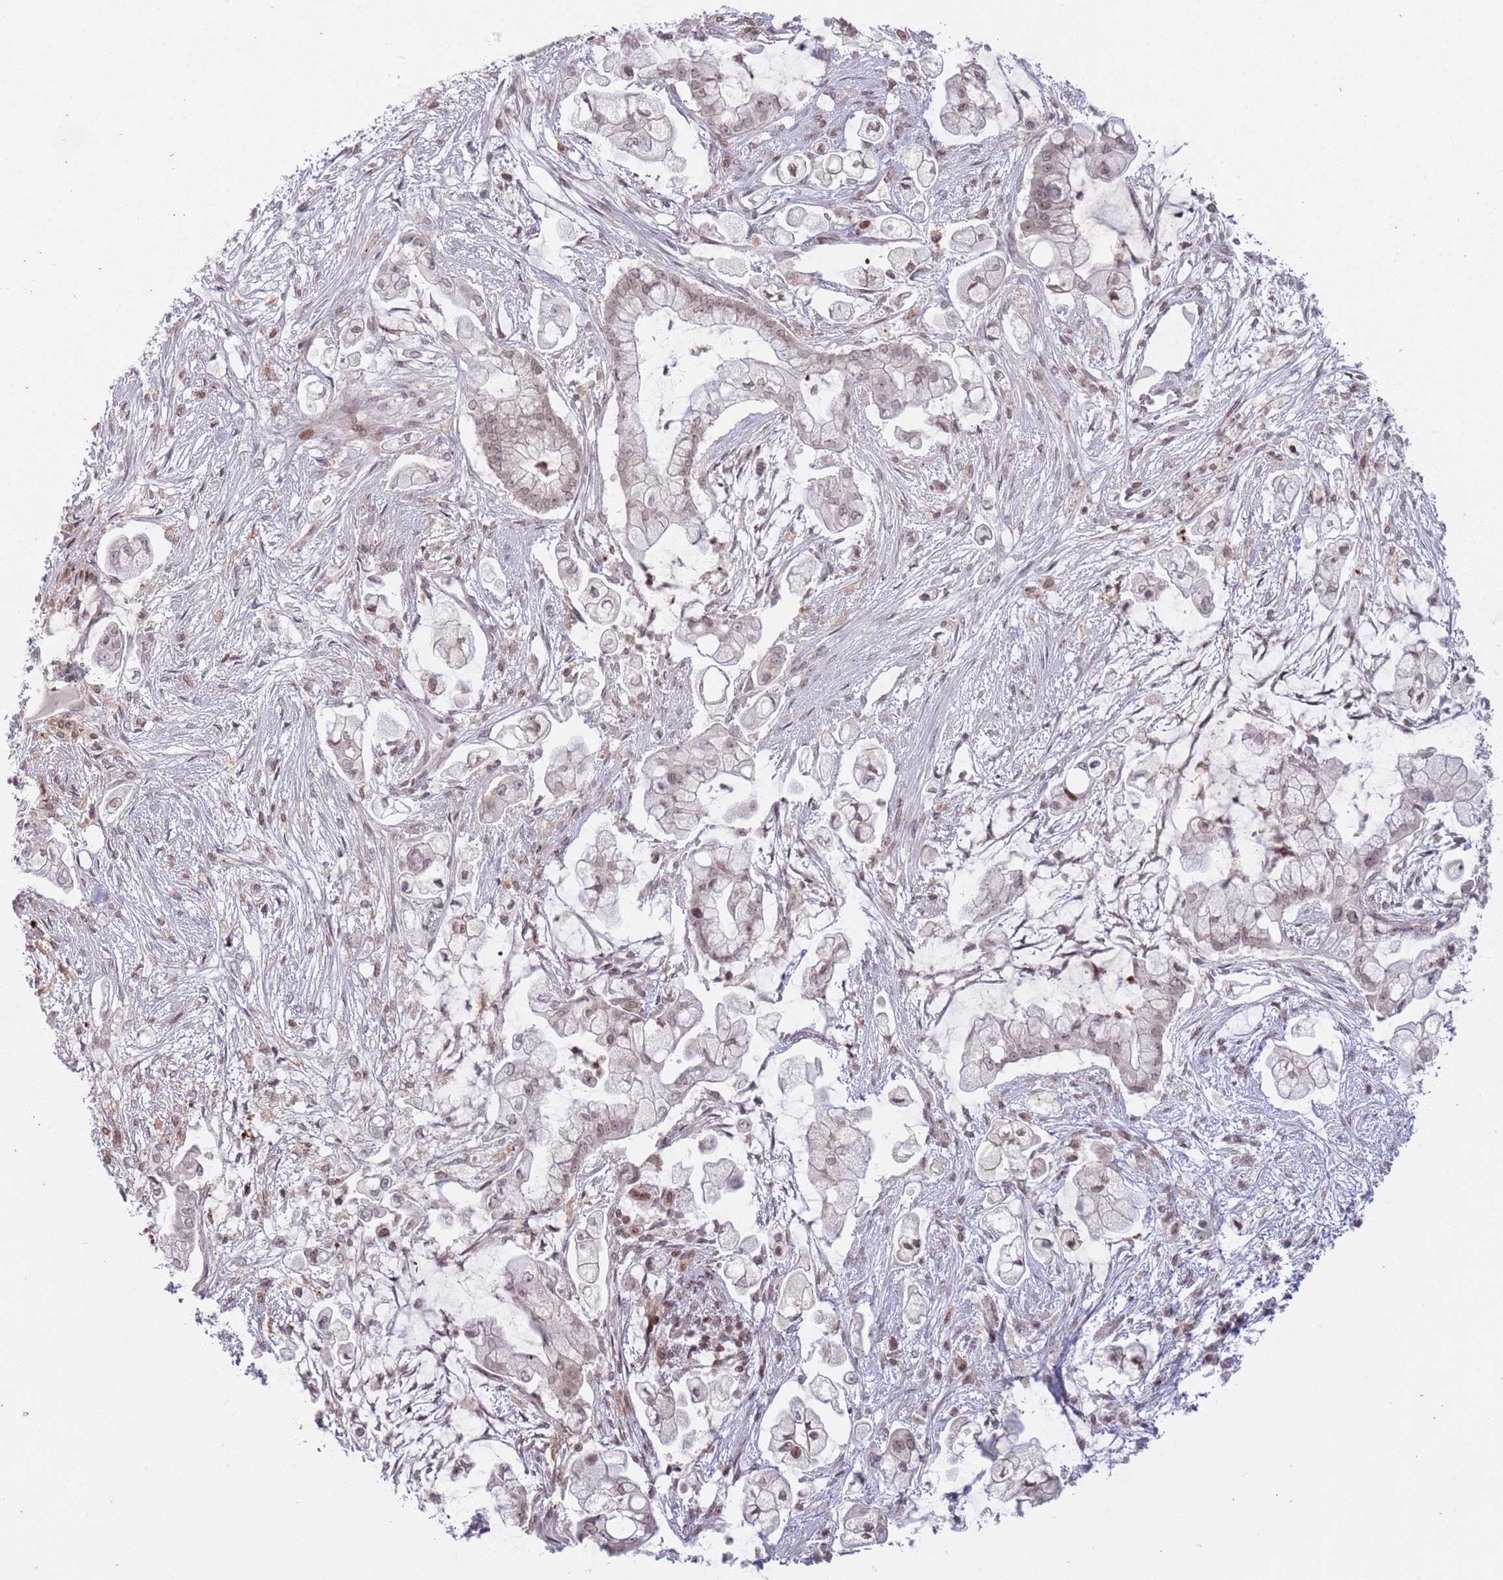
{"staining": {"intensity": "weak", "quantity": "25%-75%", "location": "nuclear"}, "tissue": "pancreatic cancer", "cell_type": "Tumor cells", "image_type": "cancer", "snomed": [{"axis": "morphology", "description": "Adenocarcinoma, NOS"}, {"axis": "topography", "description": "Pancreas"}], "caption": "Immunohistochemistry staining of adenocarcinoma (pancreatic), which exhibits low levels of weak nuclear expression in about 25%-75% of tumor cells indicating weak nuclear protein positivity. The staining was performed using DAB (brown) for protein detection and nuclei were counterstained in hematoxylin (blue).", "gene": "SH3RF3", "patient": {"sex": "female", "age": 69}}